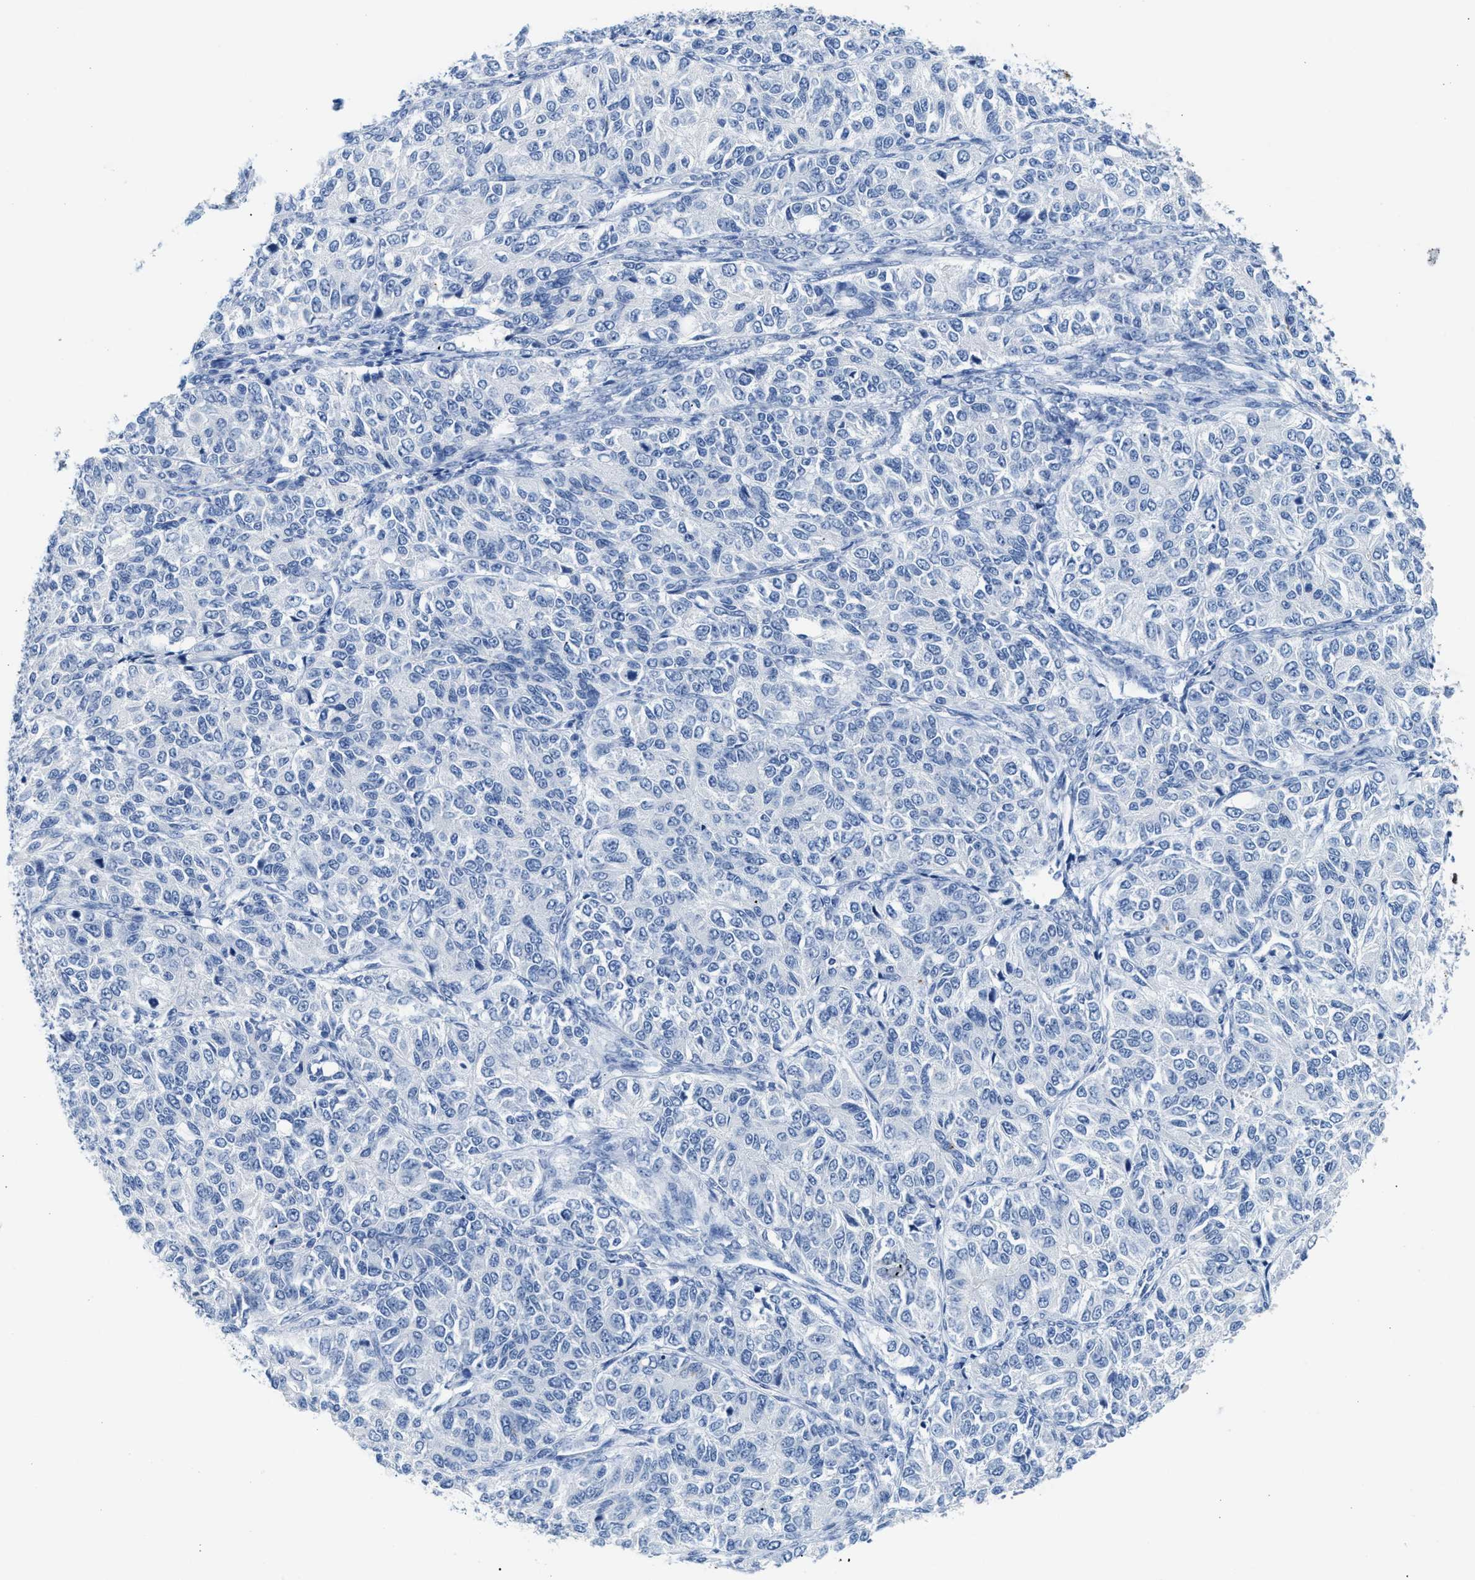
{"staining": {"intensity": "negative", "quantity": "none", "location": "none"}, "tissue": "ovarian cancer", "cell_type": "Tumor cells", "image_type": "cancer", "snomed": [{"axis": "morphology", "description": "Carcinoma, endometroid"}, {"axis": "topography", "description": "Ovary"}], "caption": "DAB immunohistochemical staining of human endometroid carcinoma (ovarian) displays no significant staining in tumor cells.", "gene": "TNR", "patient": {"sex": "female", "age": 51}}